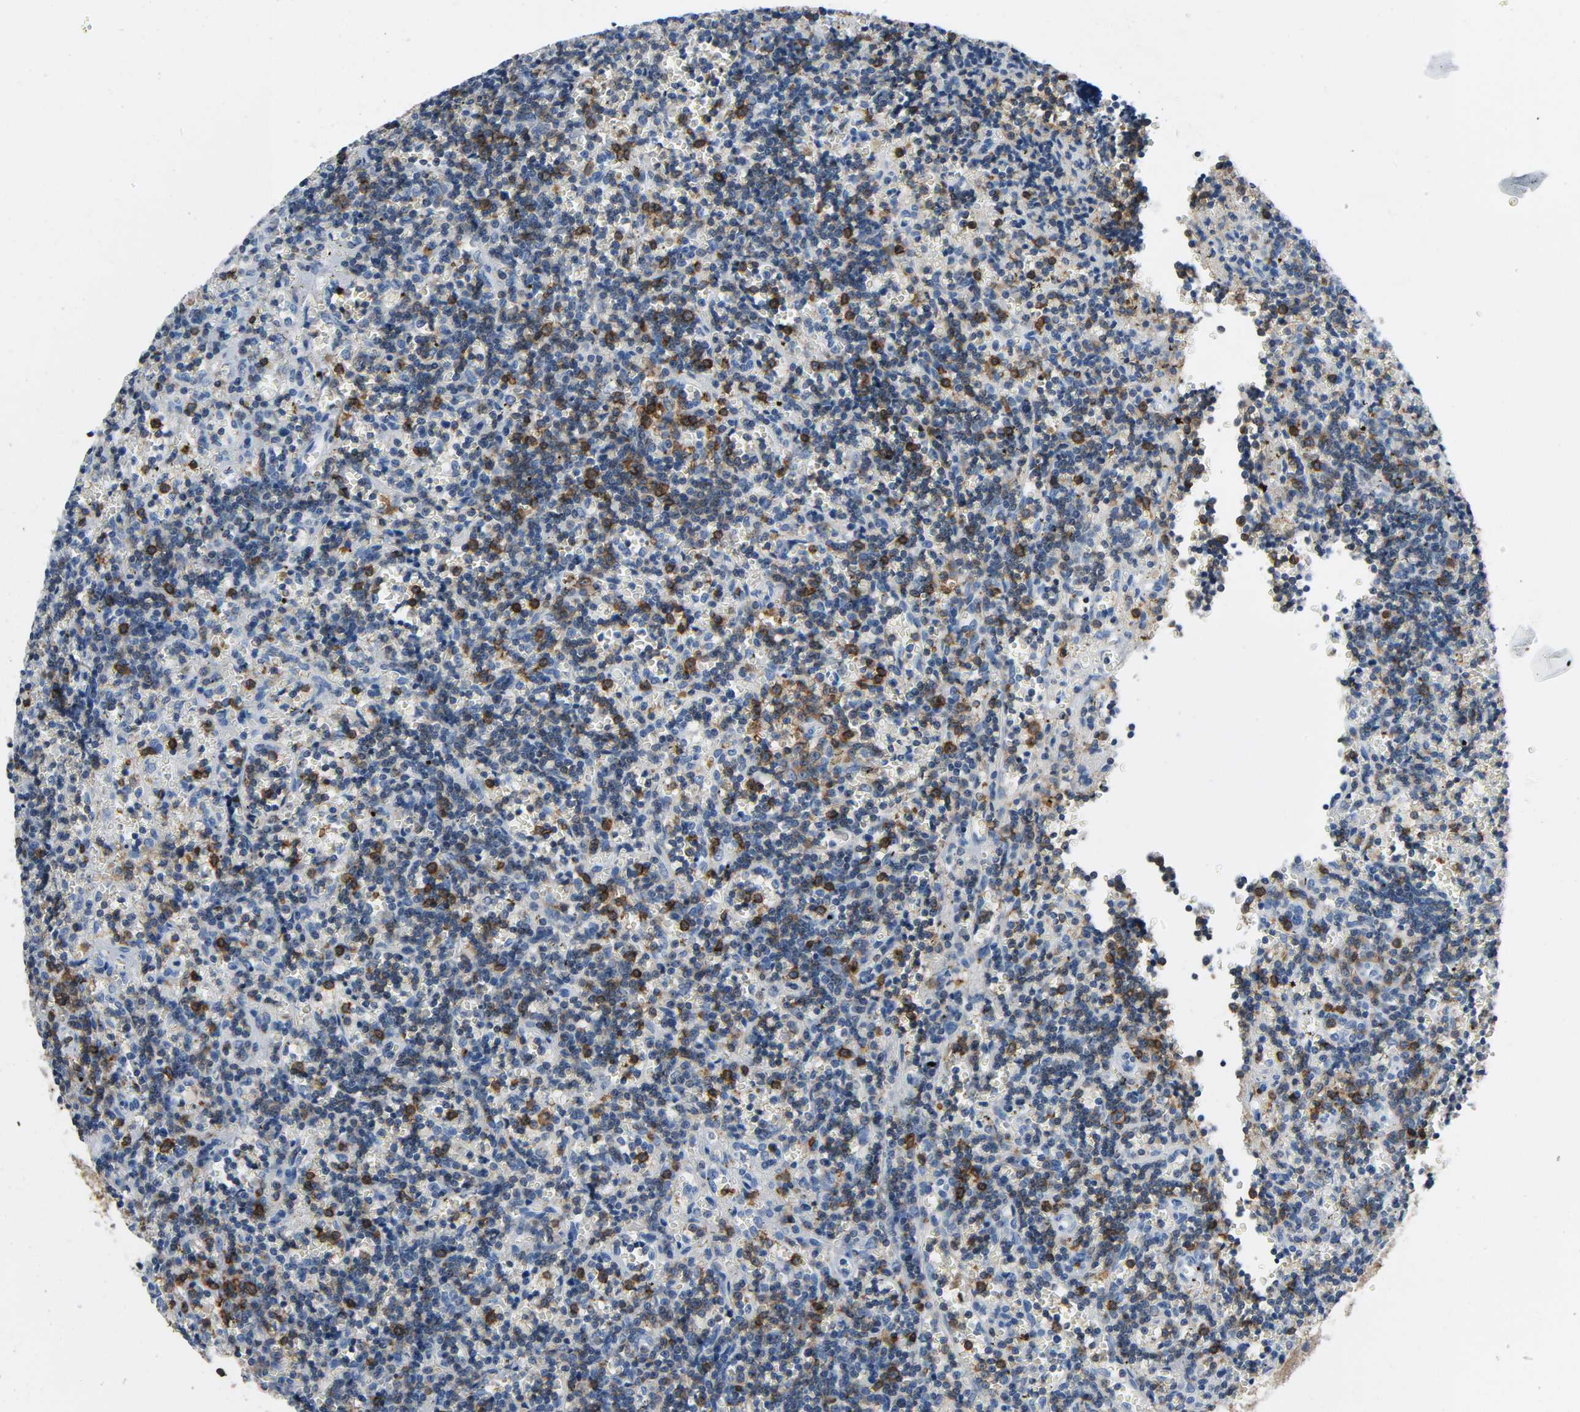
{"staining": {"intensity": "moderate", "quantity": "25%-75%", "location": "cytoplasmic/membranous"}, "tissue": "lymphoma", "cell_type": "Tumor cells", "image_type": "cancer", "snomed": [{"axis": "morphology", "description": "Malignant lymphoma, non-Hodgkin's type, Low grade"}, {"axis": "topography", "description": "Spleen"}], "caption": "Protein expression analysis of human lymphoma reveals moderate cytoplasmic/membranous expression in approximately 25%-75% of tumor cells.", "gene": "LCK", "patient": {"sex": "male", "age": 60}}